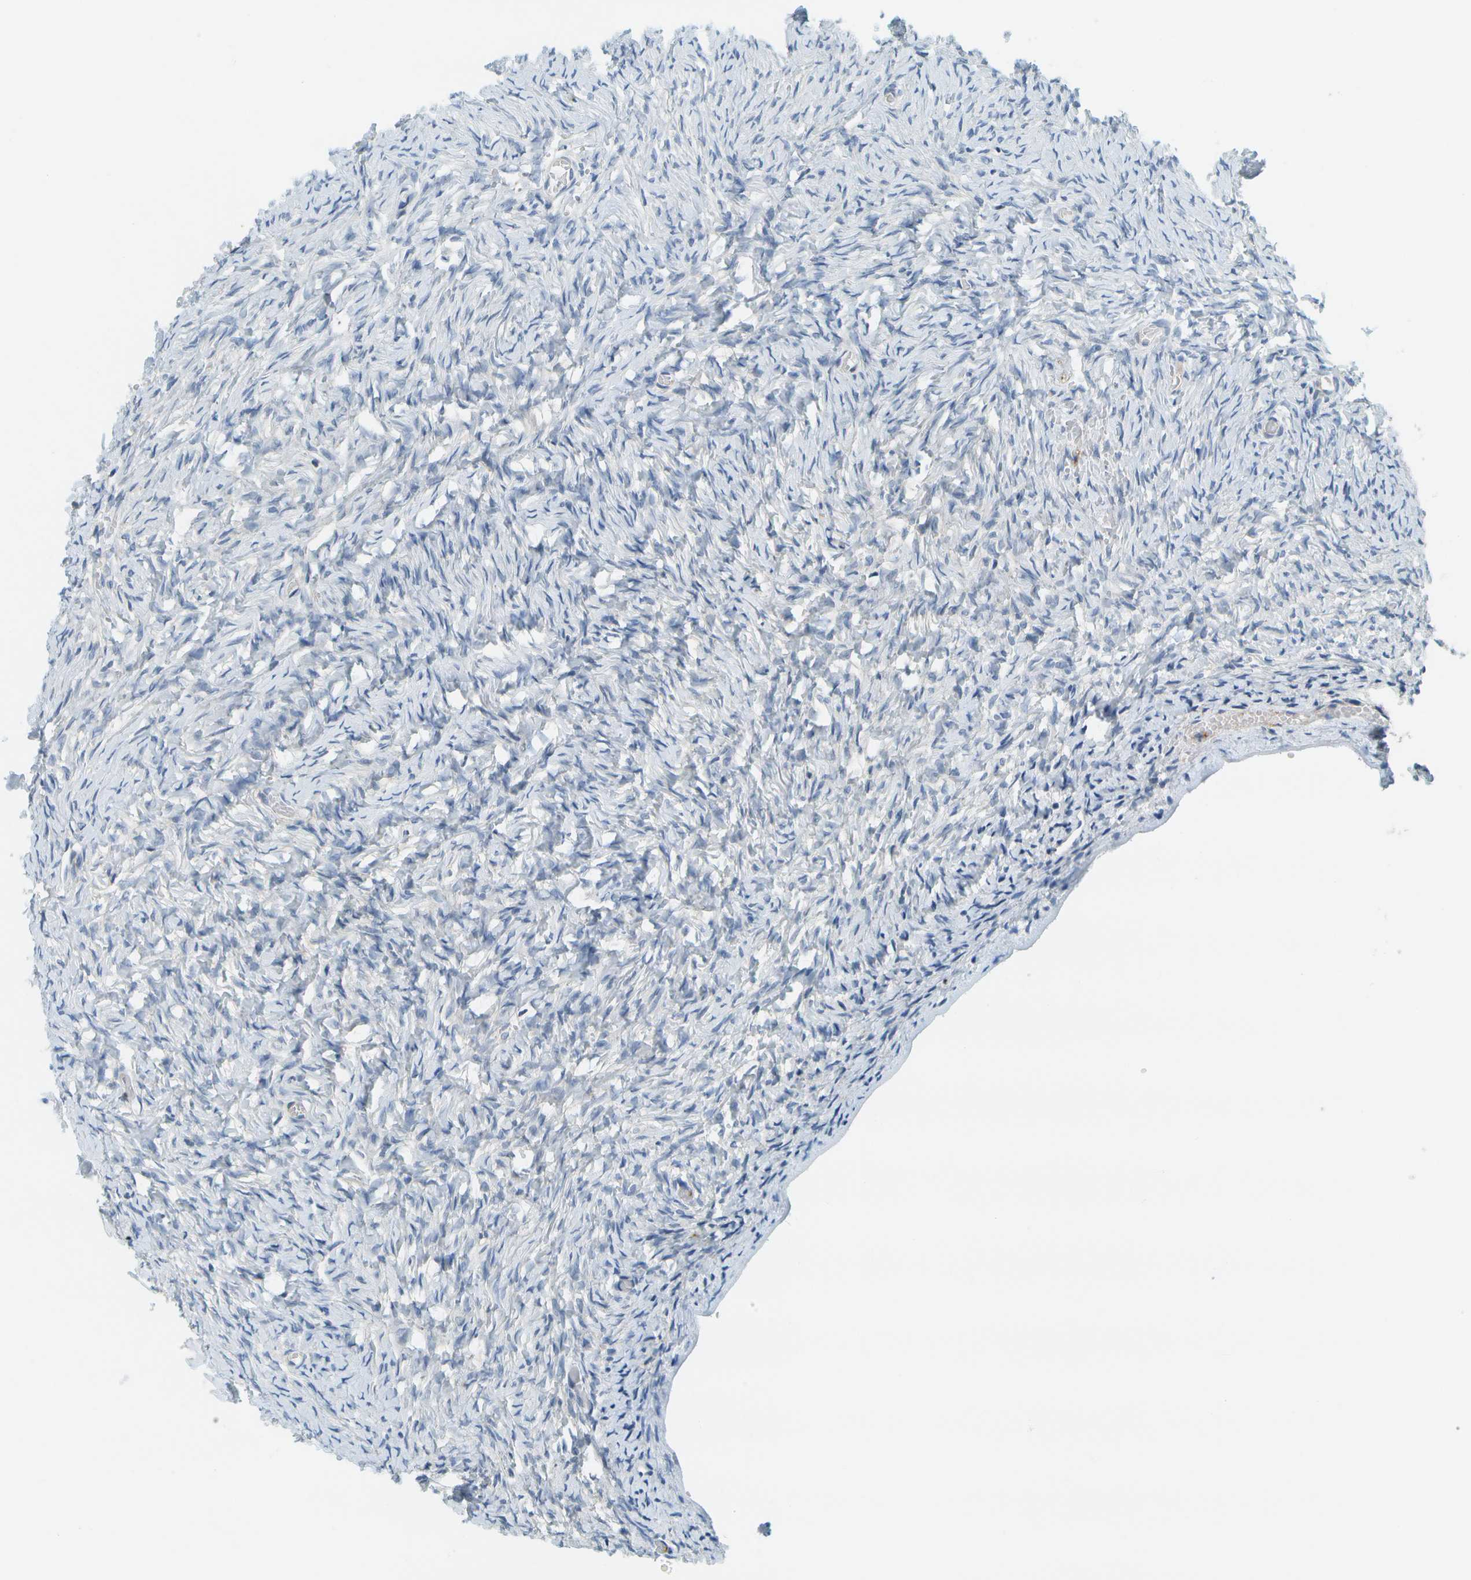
{"staining": {"intensity": "negative", "quantity": "none", "location": "none"}, "tissue": "ovary", "cell_type": "Ovarian stroma cells", "image_type": "normal", "snomed": [{"axis": "morphology", "description": "Normal tissue, NOS"}, {"axis": "topography", "description": "Ovary"}], "caption": "Immunohistochemistry (IHC) micrograph of normal human ovary stained for a protein (brown), which reveals no expression in ovarian stroma cells.", "gene": "RASGRP2", "patient": {"sex": "female", "age": 27}}